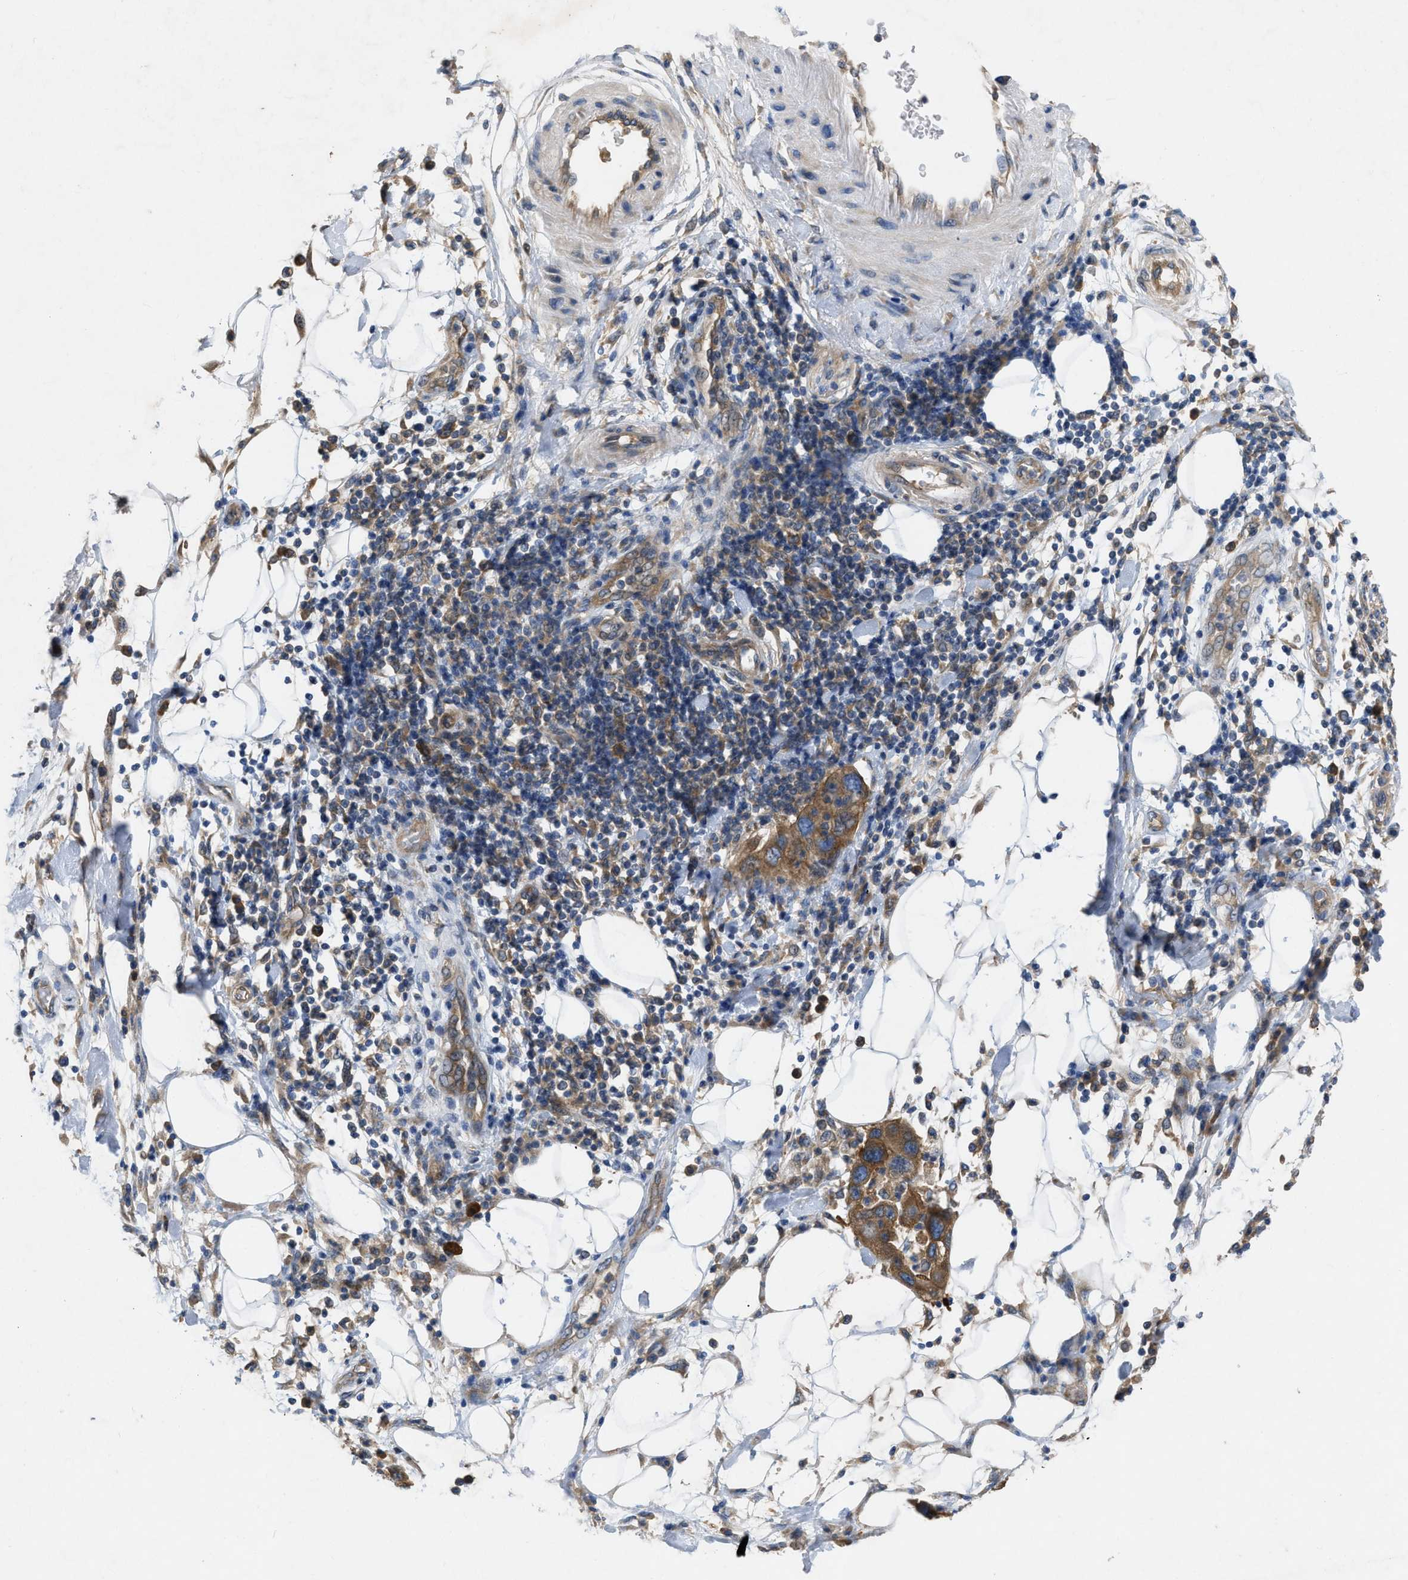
{"staining": {"intensity": "moderate", "quantity": ">75%", "location": "cytoplasmic/membranous"}, "tissue": "pancreatic cancer", "cell_type": "Tumor cells", "image_type": "cancer", "snomed": [{"axis": "morphology", "description": "Normal tissue, NOS"}, {"axis": "morphology", "description": "Adenocarcinoma, NOS"}, {"axis": "topography", "description": "Pancreas"}], "caption": "The immunohistochemical stain shows moderate cytoplasmic/membranous expression in tumor cells of adenocarcinoma (pancreatic) tissue.", "gene": "TMEM131", "patient": {"sex": "female", "age": 71}}